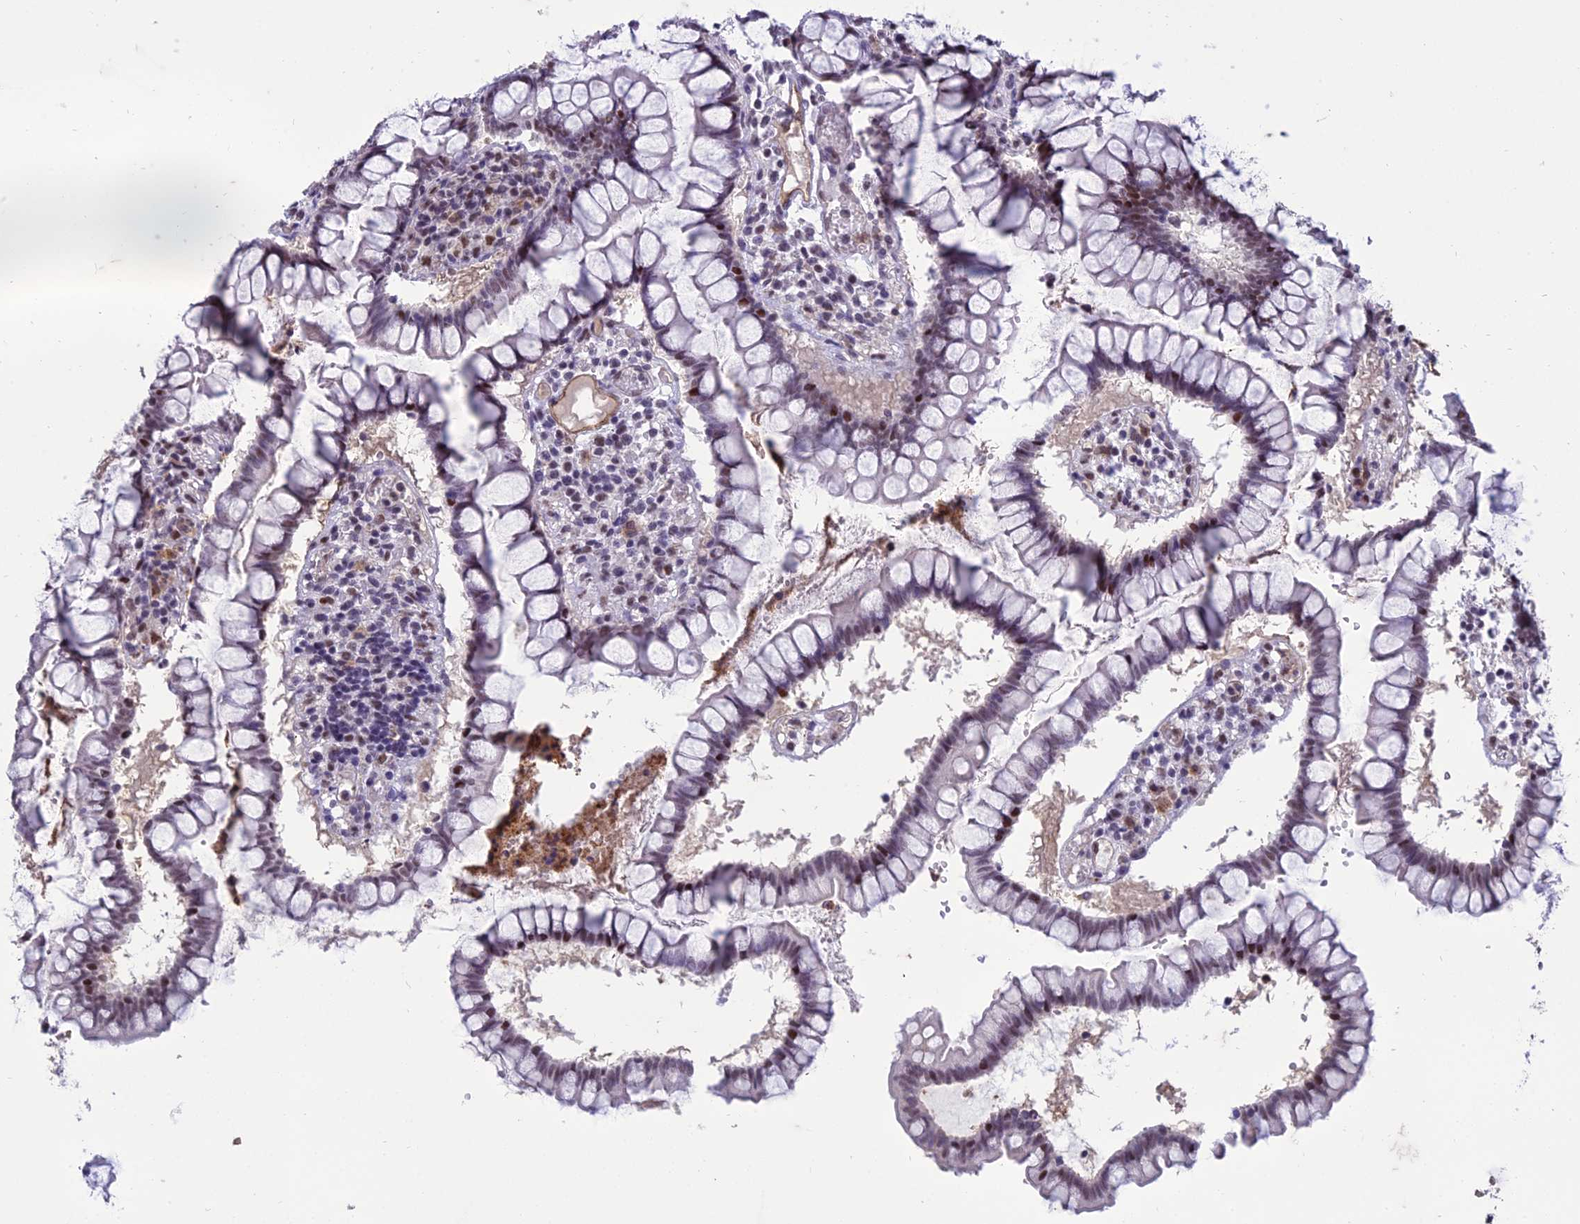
{"staining": {"intensity": "moderate", "quantity": "<25%", "location": "nuclear"}, "tissue": "colon", "cell_type": "Endothelial cells", "image_type": "normal", "snomed": [{"axis": "morphology", "description": "Normal tissue, NOS"}, {"axis": "morphology", "description": "Adenocarcinoma, NOS"}, {"axis": "topography", "description": "Colon"}], "caption": "Human colon stained with a brown dye demonstrates moderate nuclear positive positivity in approximately <25% of endothelial cells.", "gene": "RANBP3", "patient": {"sex": "female", "age": 55}}